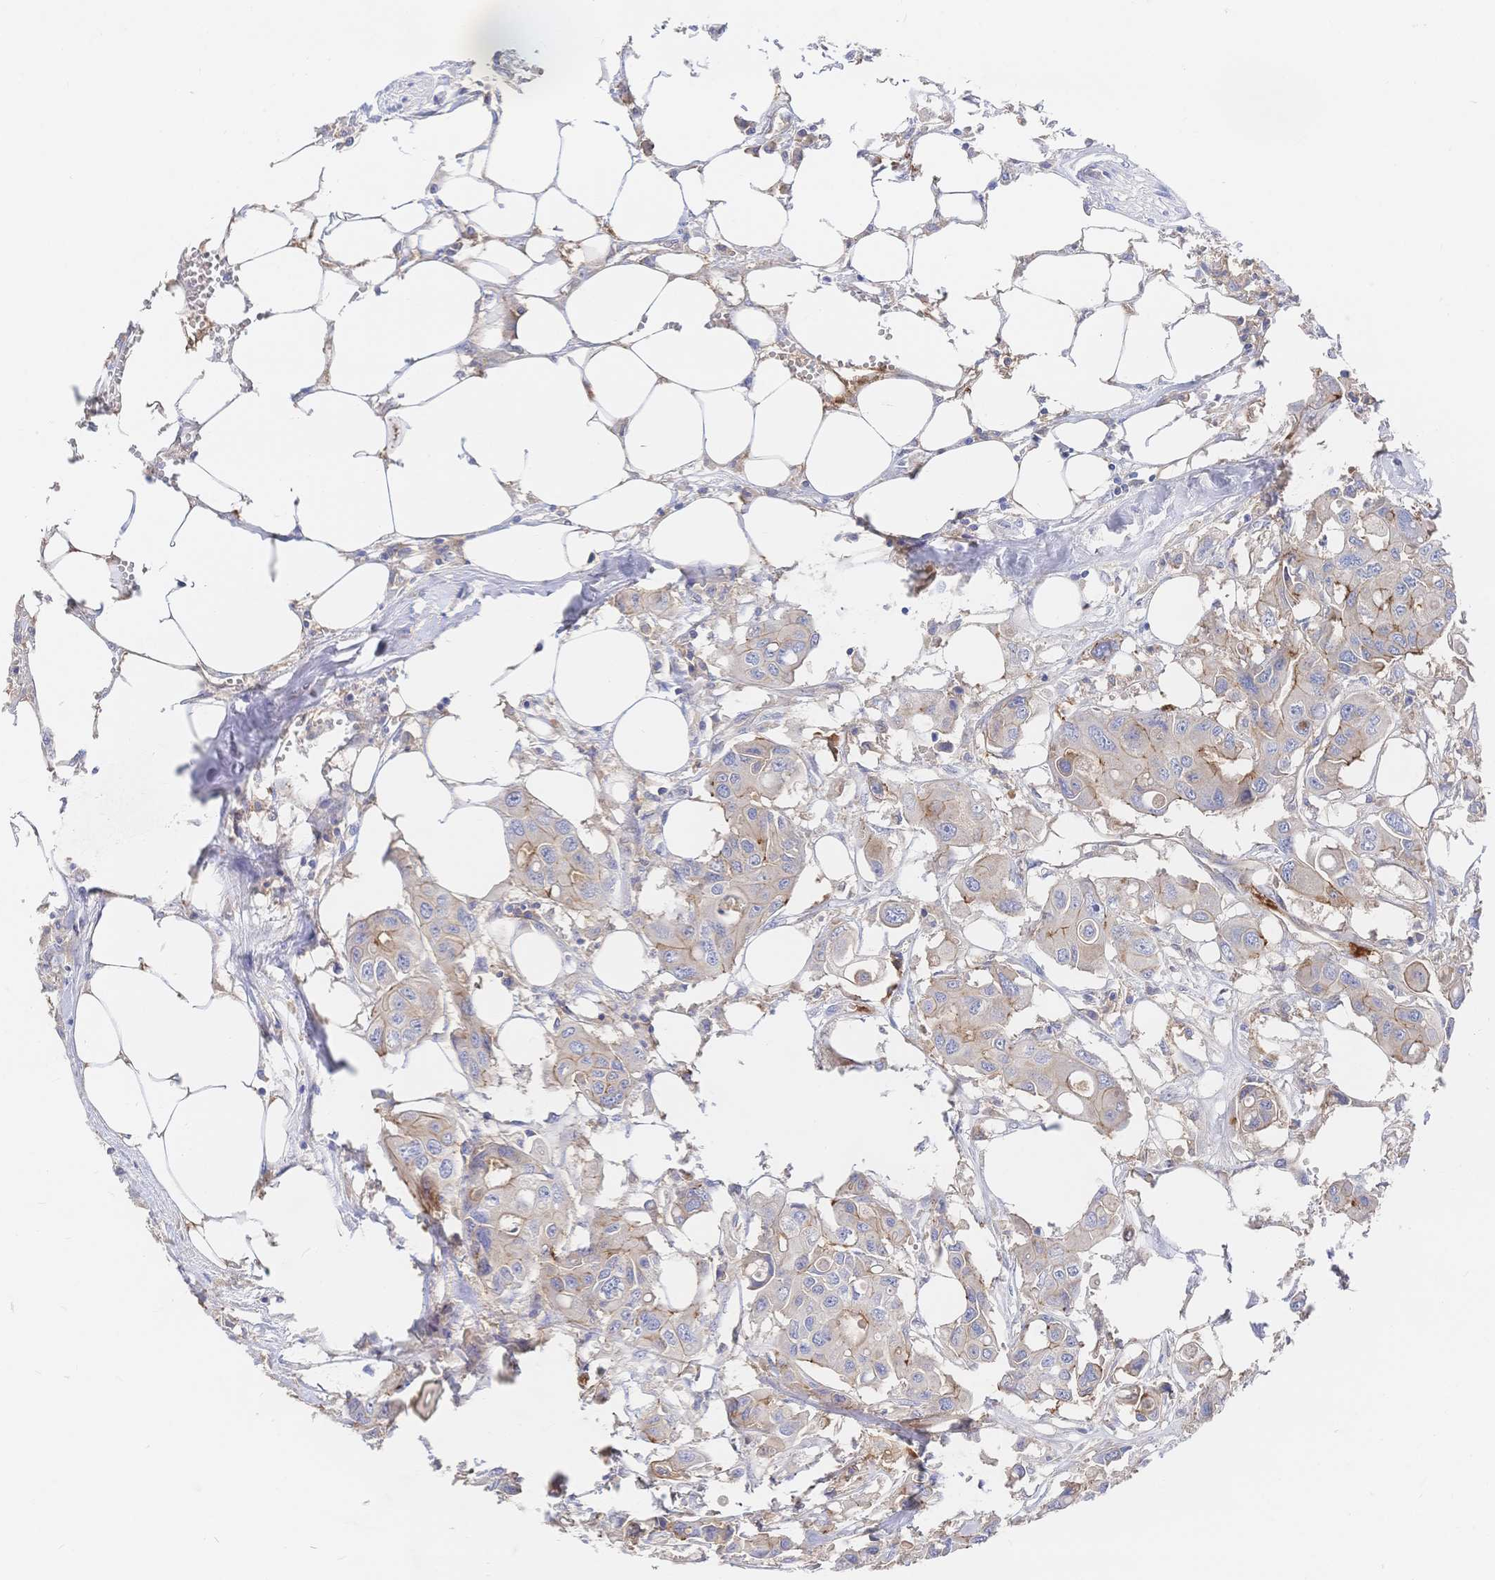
{"staining": {"intensity": "moderate", "quantity": "<25%", "location": "cytoplasmic/membranous"}, "tissue": "colorectal cancer", "cell_type": "Tumor cells", "image_type": "cancer", "snomed": [{"axis": "morphology", "description": "Adenocarcinoma, NOS"}, {"axis": "topography", "description": "Colon"}], "caption": "Moderate cytoplasmic/membranous expression is identified in about <25% of tumor cells in colorectal cancer (adenocarcinoma).", "gene": "F11R", "patient": {"sex": "male", "age": 77}}